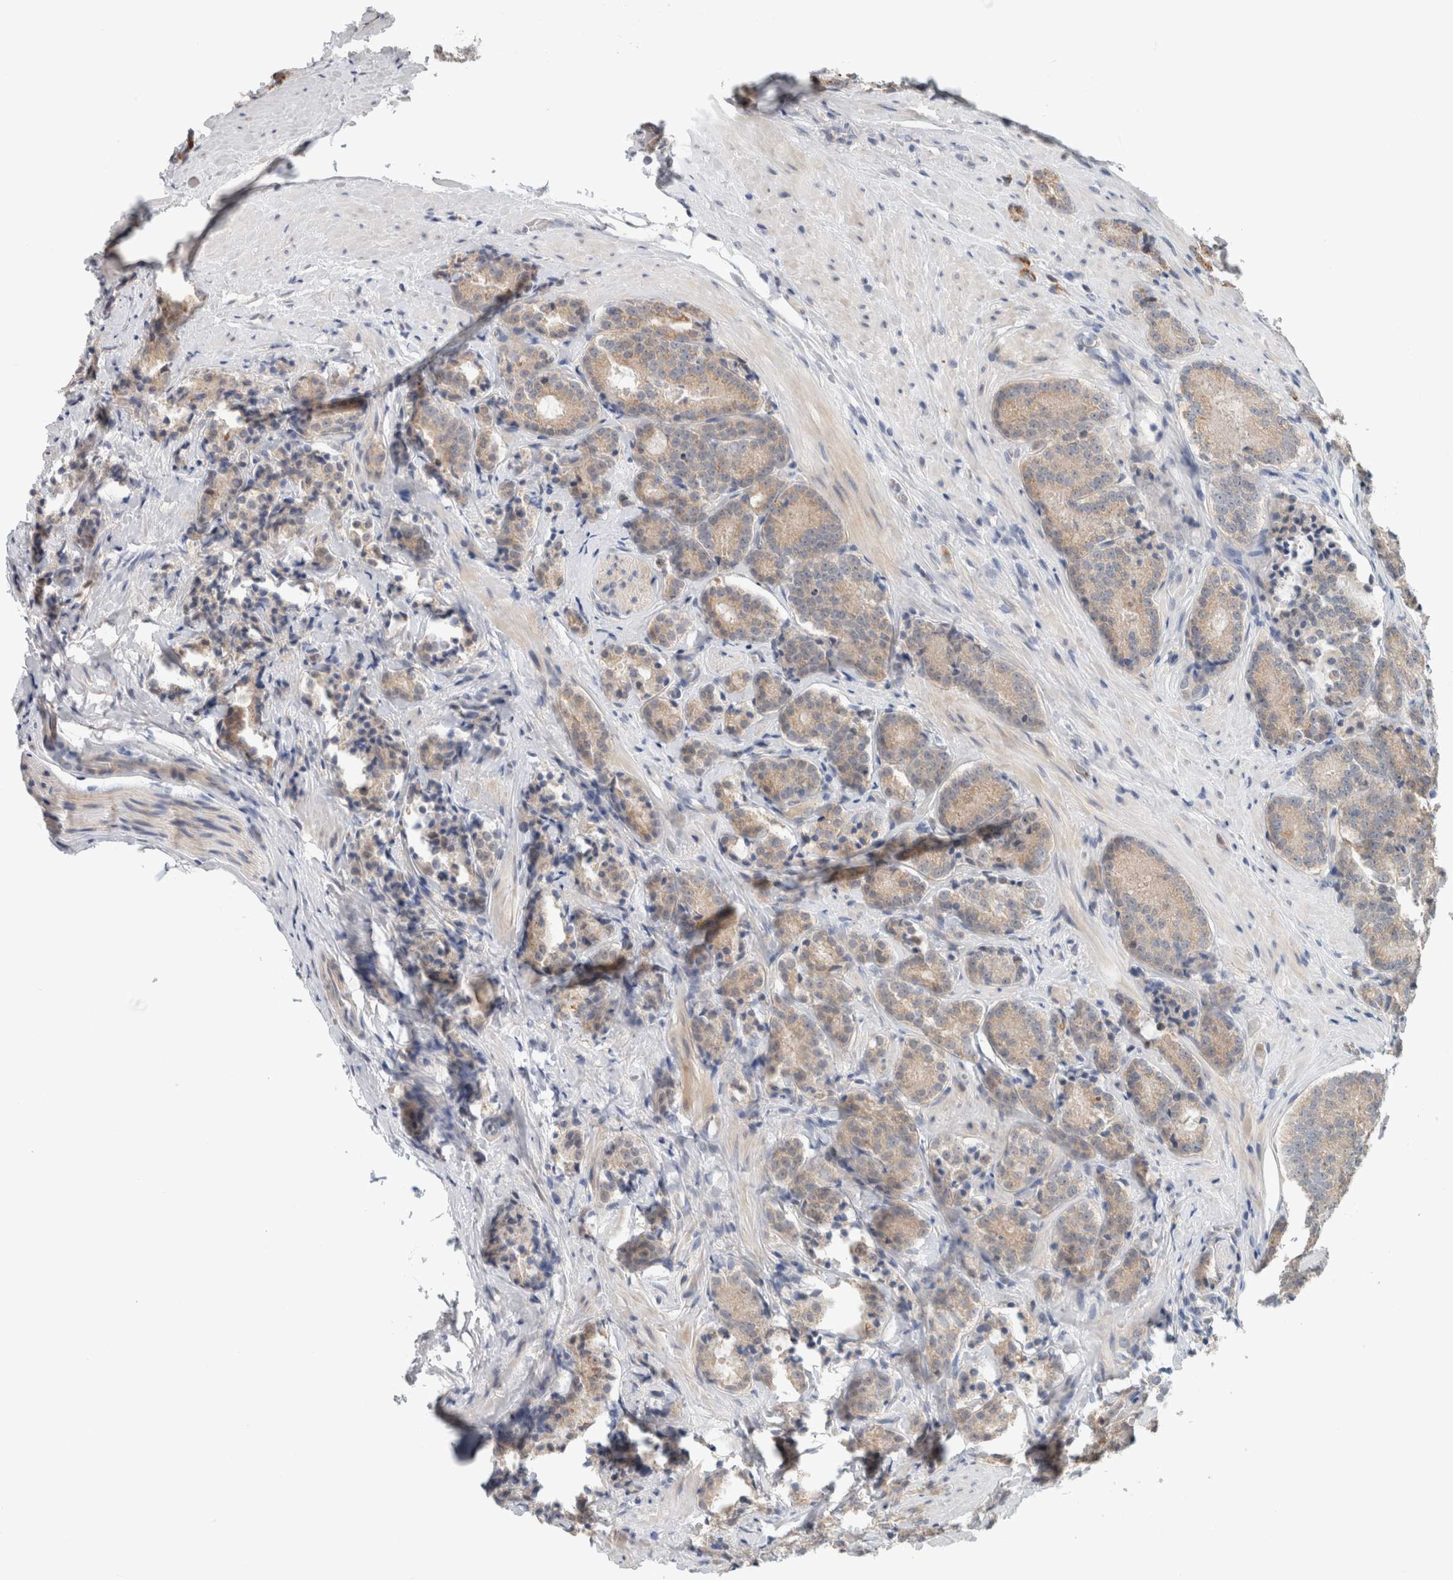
{"staining": {"intensity": "moderate", "quantity": ">75%", "location": "cytoplasmic/membranous"}, "tissue": "prostate cancer", "cell_type": "Tumor cells", "image_type": "cancer", "snomed": [{"axis": "morphology", "description": "Adenocarcinoma, High grade"}, {"axis": "topography", "description": "Prostate"}], "caption": "Immunohistochemistry histopathology image of neoplastic tissue: human prostate cancer stained using immunohistochemistry reveals medium levels of moderate protein expression localized specifically in the cytoplasmic/membranous of tumor cells, appearing as a cytoplasmic/membranous brown color.", "gene": "CRAT", "patient": {"sex": "male", "age": 61}}